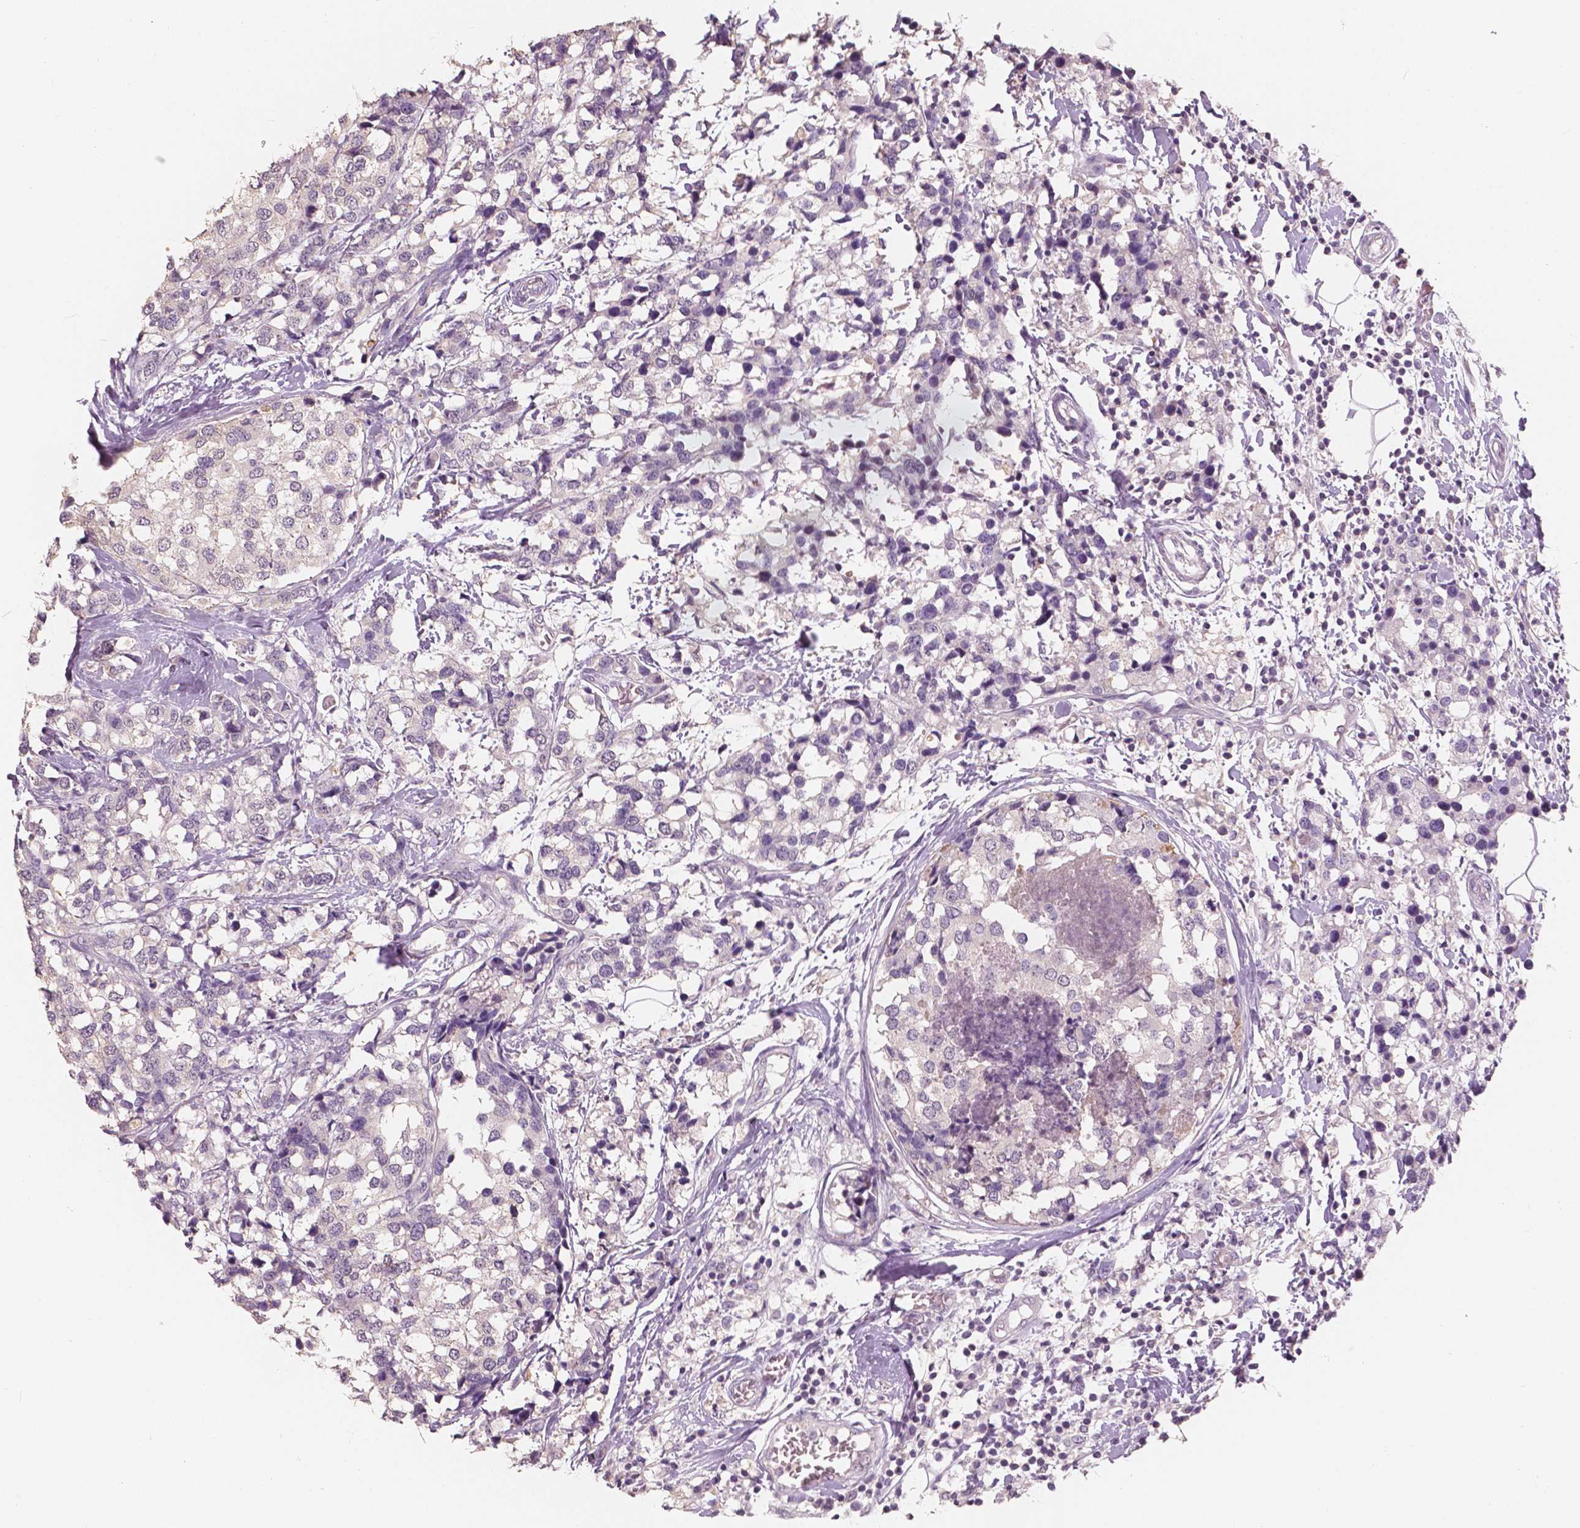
{"staining": {"intensity": "negative", "quantity": "none", "location": "none"}, "tissue": "breast cancer", "cell_type": "Tumor cells", "image_type": "cancer", "snomed": [{"axis": "morphology", "description": "Lobular carcinoma"}, {"axis": "topography", "description": "Breast"}], "caption": "Lobular carcinoma (breast) was stained to show a protein in brown. There is no significant expression in tumor cells. The staining is performed using DAB brown chromogen with nuclei counter-stained in using hematoxylin.", "gene": "SAT2", "patient": {"sex": "female", "age": 59}}